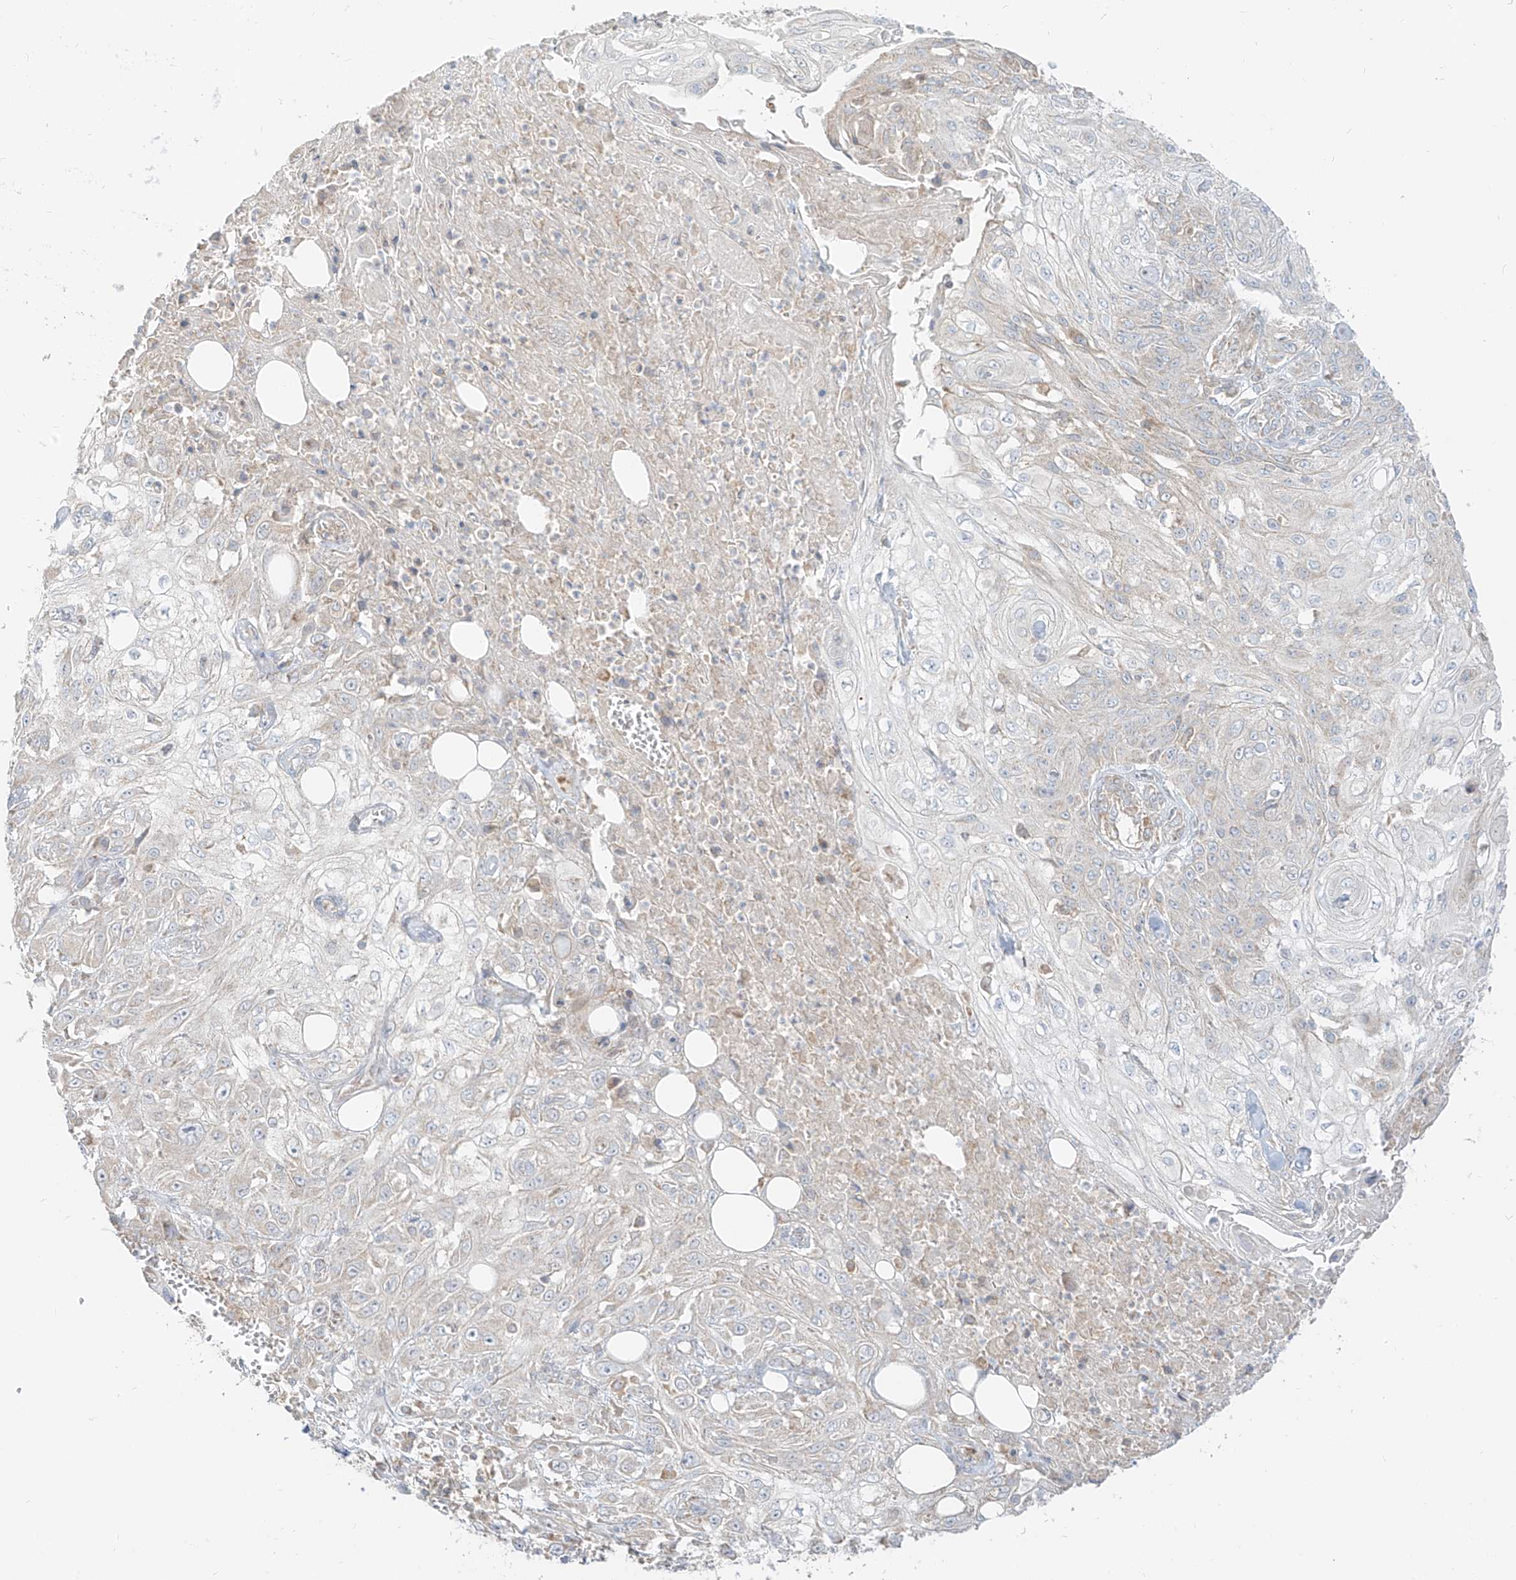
{"staining": {"intensity": "negative", "quantity": "none", "location": "none"}, "tissue": "skin cancer", "cell_type": "Tumor cells", "image_type": "cancer", "snomed": [{"axis": "morphology", "description": "Squamous cell carcinoma, NOS"}, {"axis": "morphology", "description": "Squamous cell carcinoma, metastatic, NOS"}, {"axis": "topography", "description": "Skin"}, {"axis": "topography", "description": "Lymph node"}], "caption": "Immunohistochemistry (IHC) histopathology image of skin cancer (metastatic squamous cell carcinoma) stained for a protein (brown), which displays no staining in tumor cells. (IHC, brightfield microscopy, high magnification).", "gene": "ZIM3", "patient": {"sex": "male", "age": 75}}